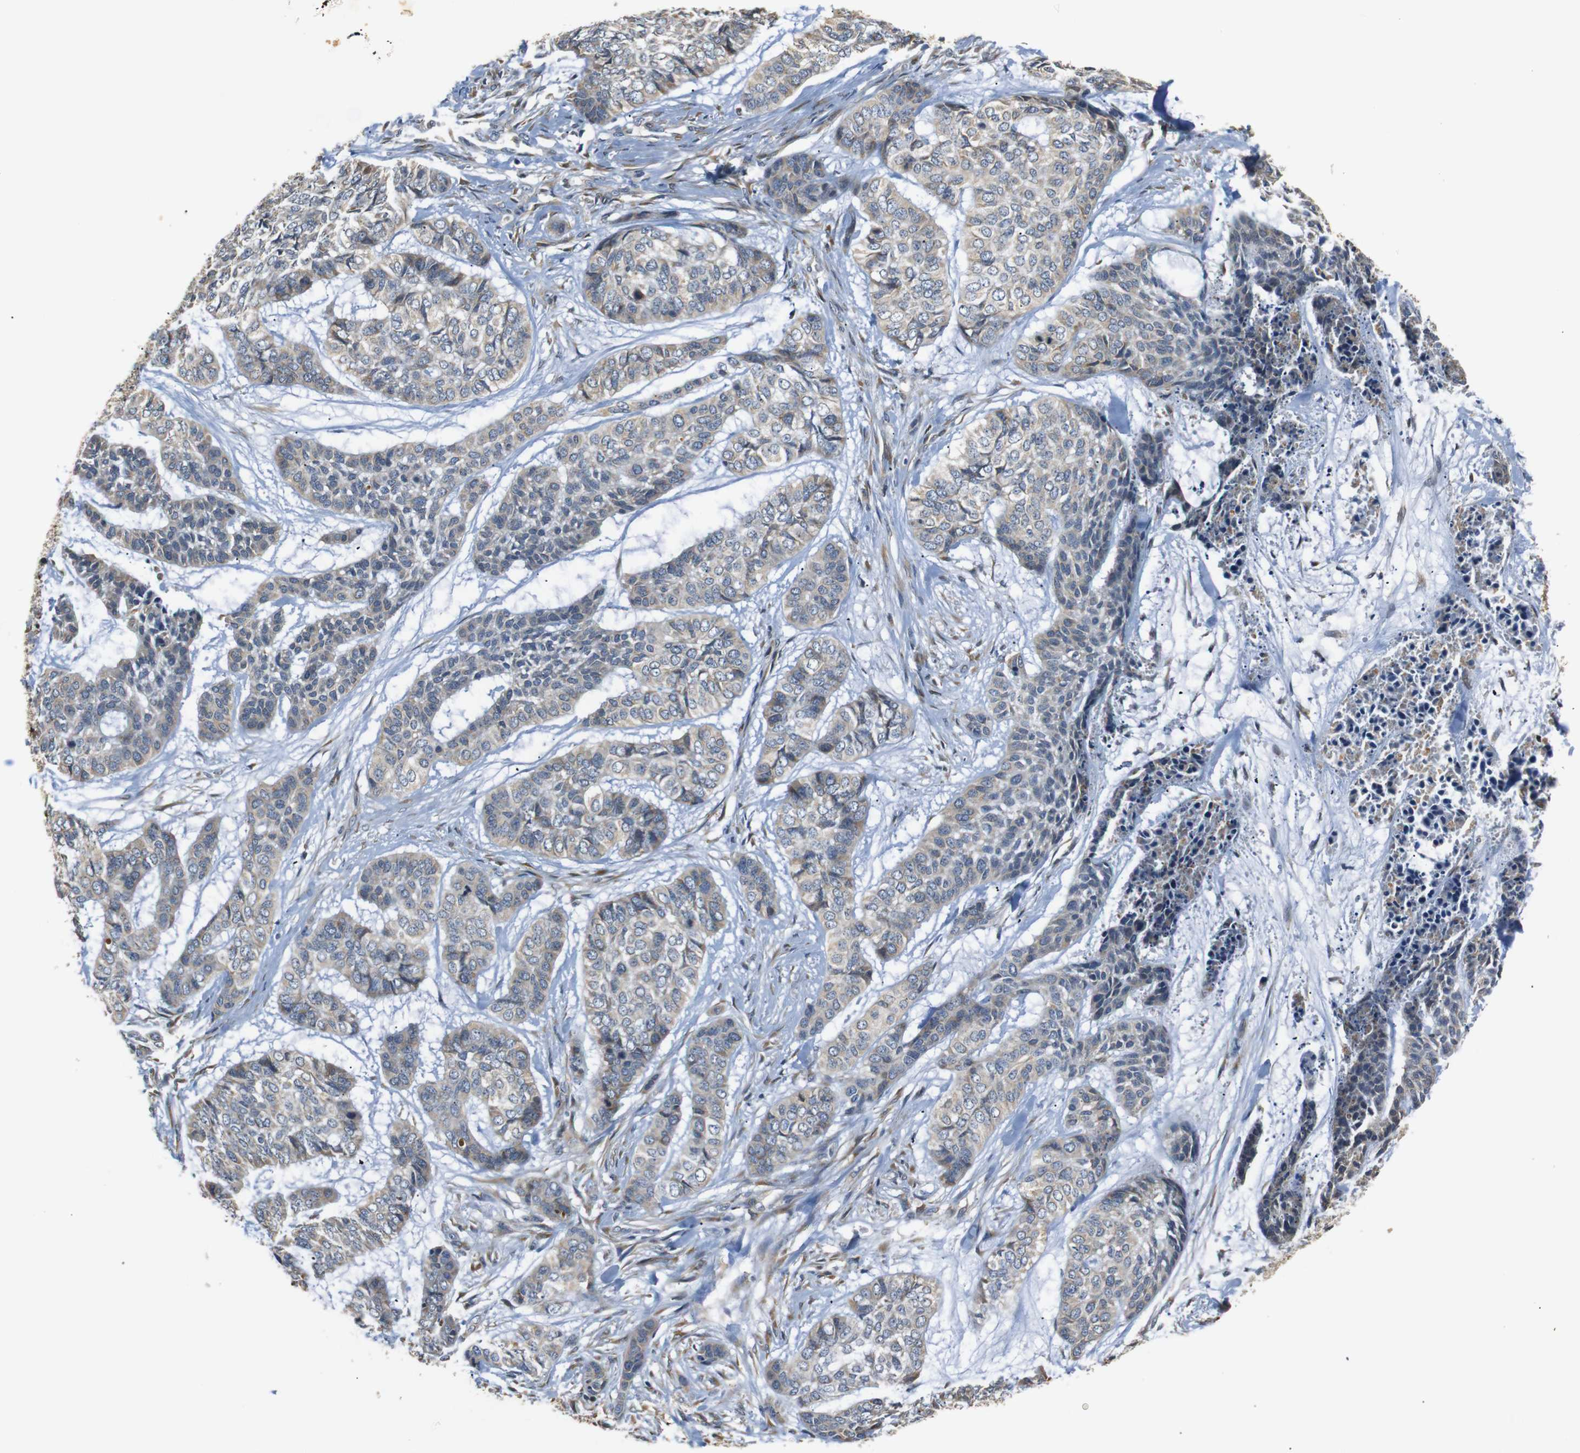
{"staining": {"intensity": "negative", "quantity": "none", "location": "none"}, "tissue": "skin cancer", "cell_type": "Tumor cells", "image_type": "cancer", "snomed": [{"axis": "morphology", "description": "Basal cell carcinoma"}, {"axis": "topography", "description": "Skin"}], "caption": "Tumor cells show no significant staining in skin basal cell carcinoma. (Brightfield microscopy of DAB (3,3'-diaminobenzidine) IHC at high magnification).", "gene": "TMED2", "patient": {"sex": "female", "age": 64}}